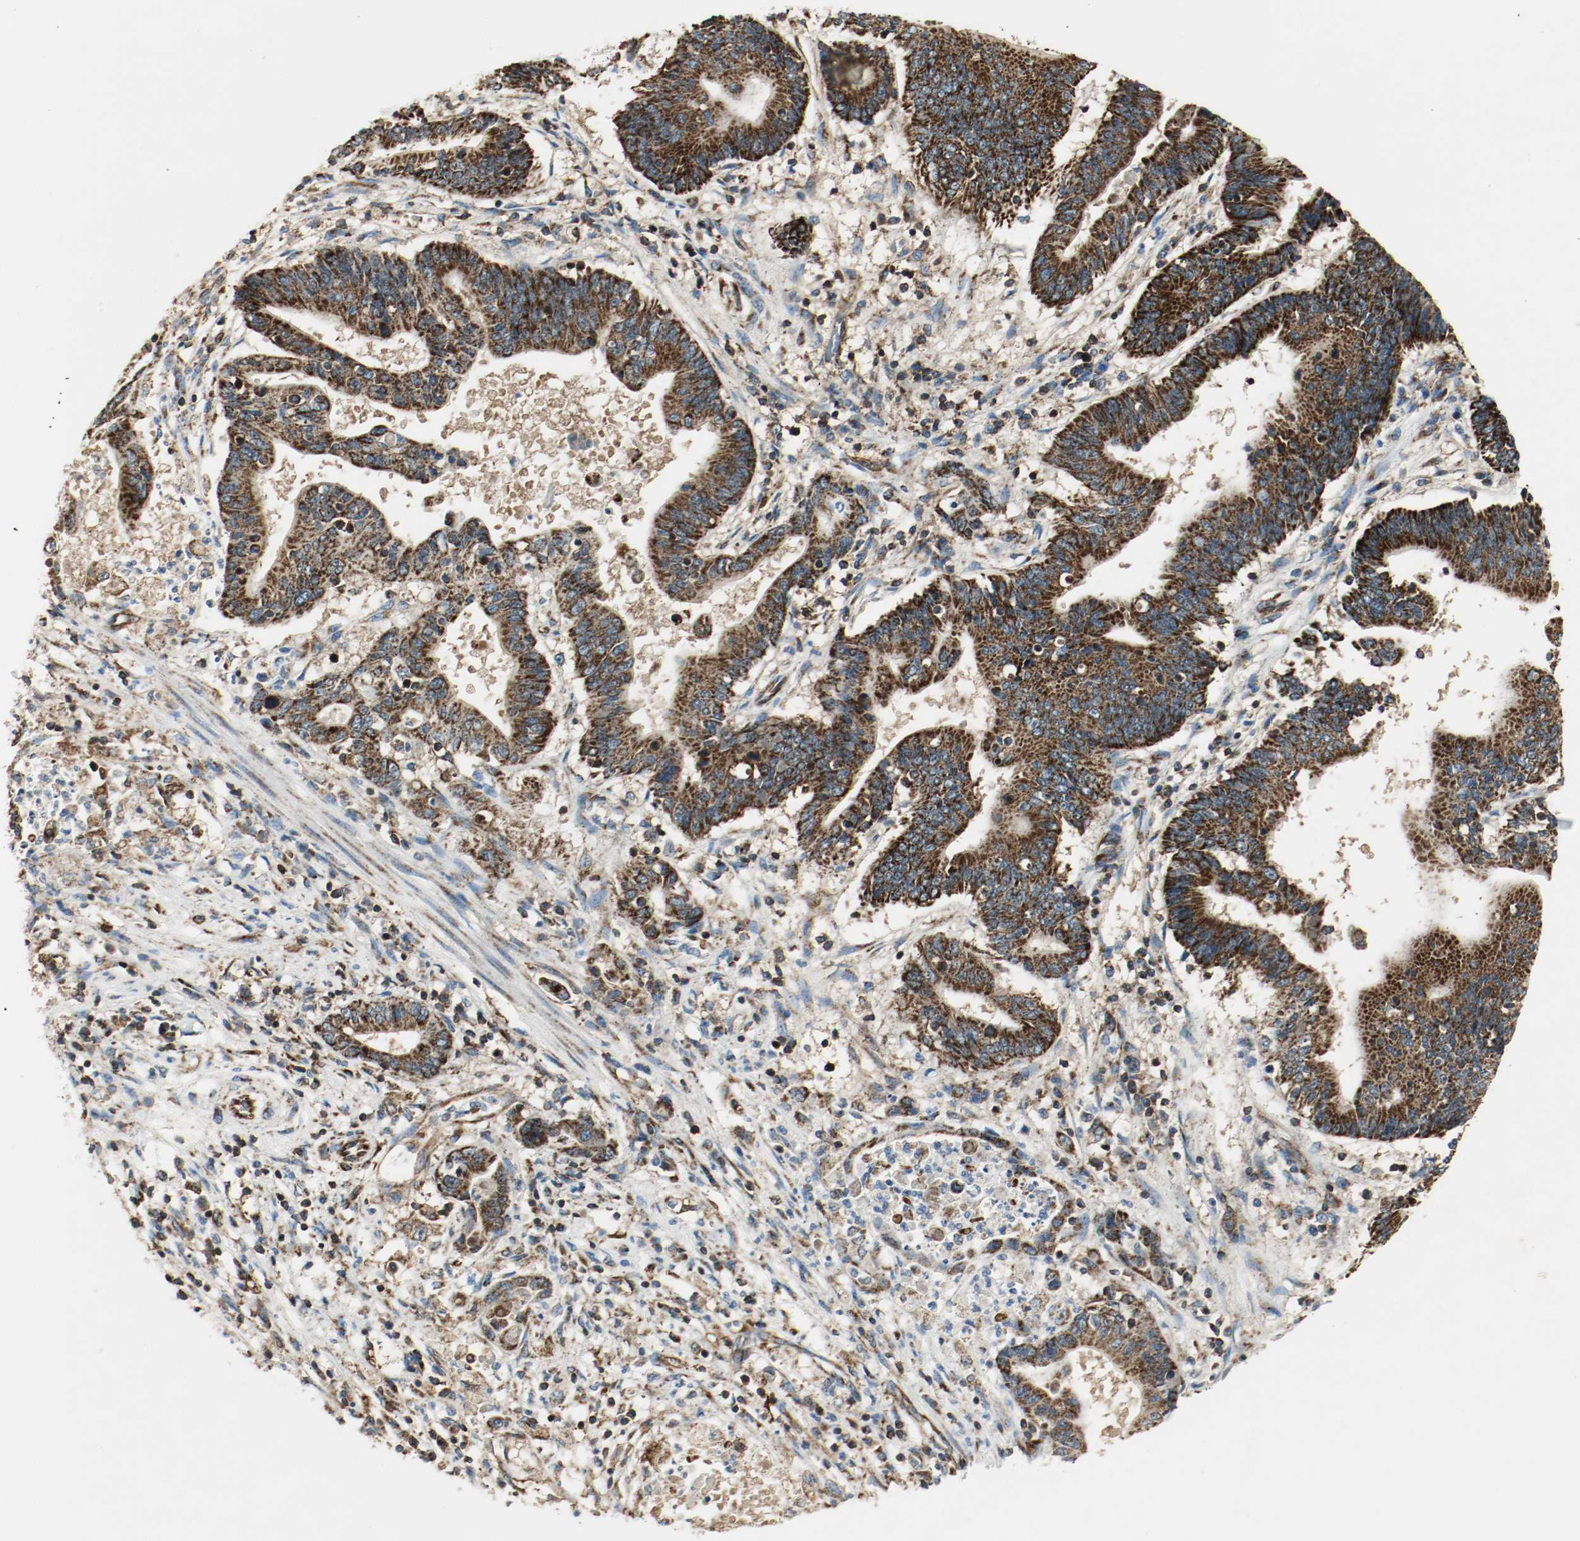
{"staining": {"intensity": "strong", "quantity": ">75%", "location": "cytoplasmic/membranous"}, "tissue": "pancreatic cancer", "cell_type": "Tumor cells", "image_type": "cancer", "snomed": [{"axis": "morphology", "description": "Adenocarcinoma, NOS"}, {"axis": "topography", "description": "Pancreas"}], "caption": "An image showing strong cytoplasmic/membranous expression in about >75% of tumor cells in pancreatic cancer (adenocarcinoma), as visualized by brown immunohistochemical staining.", "gene": "PLCG1", "patient": {"sex": "female", "age": 48}}